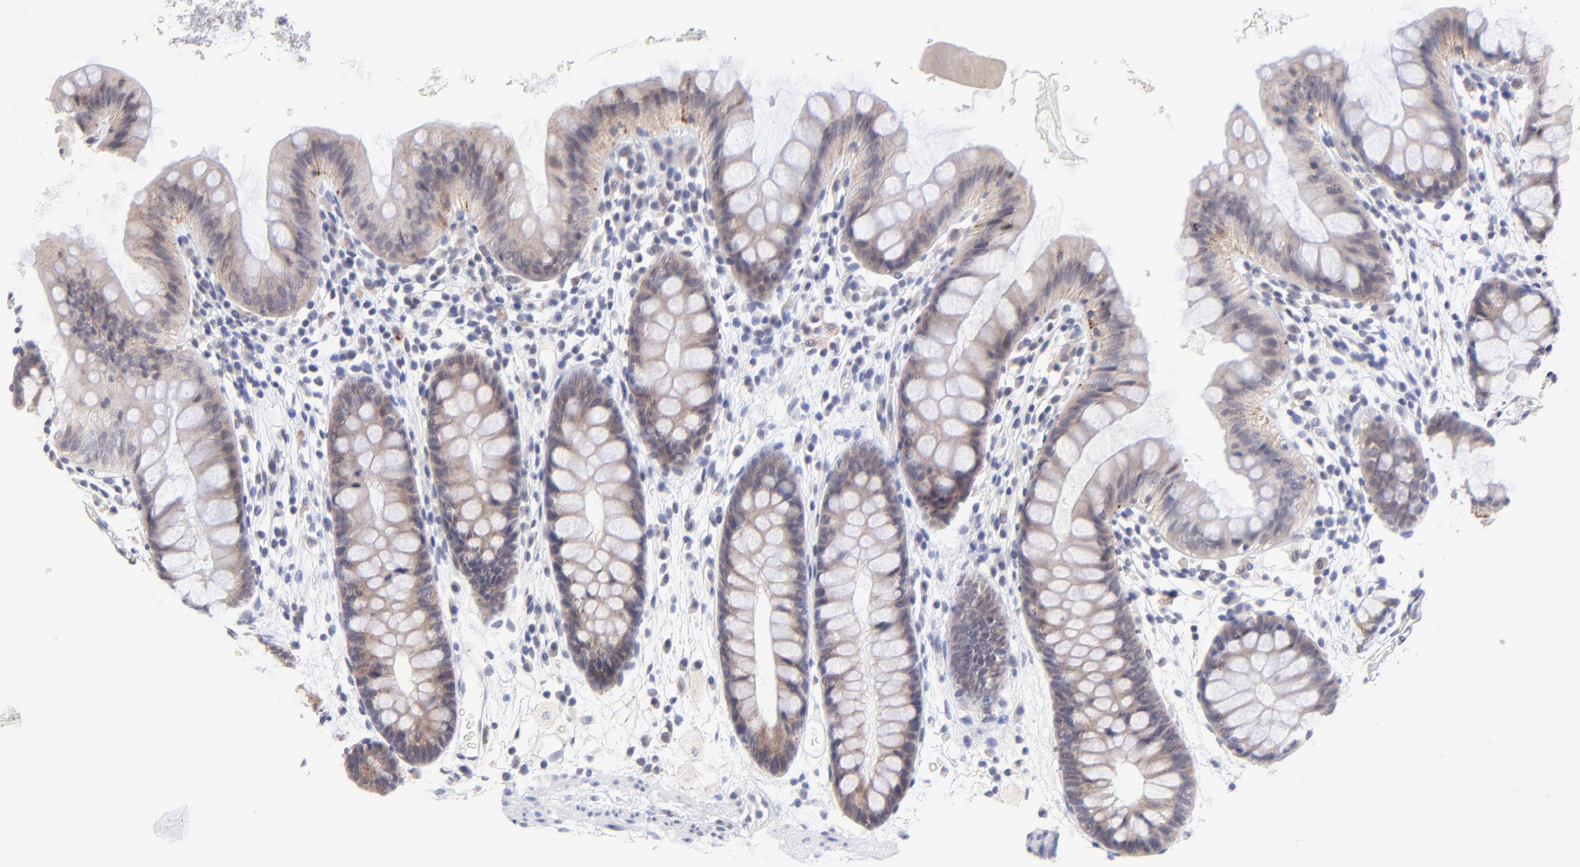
{"staining": {"intensity": "negative", "quantity": "none", "location": "none"}, "tissue": "colon", "cell_type": "Endothelial cells", "image_type": "normal", "snomed": [{"axis": "morphology", "description": "Normal tissue, NOS"}, {"axis": "topography", "description": "Smooth muscle"}, {"axis": "topography", "description": "Colon"}], "caption": "Photomicrograph shows no protein staining in endothelial cells of normal colon. (DAB (3,3'-diaminobenzidine) immunohistochemistry, high magnification).", "gene": "ZNF747", "patient": {"sex": "male", "age": 67}}